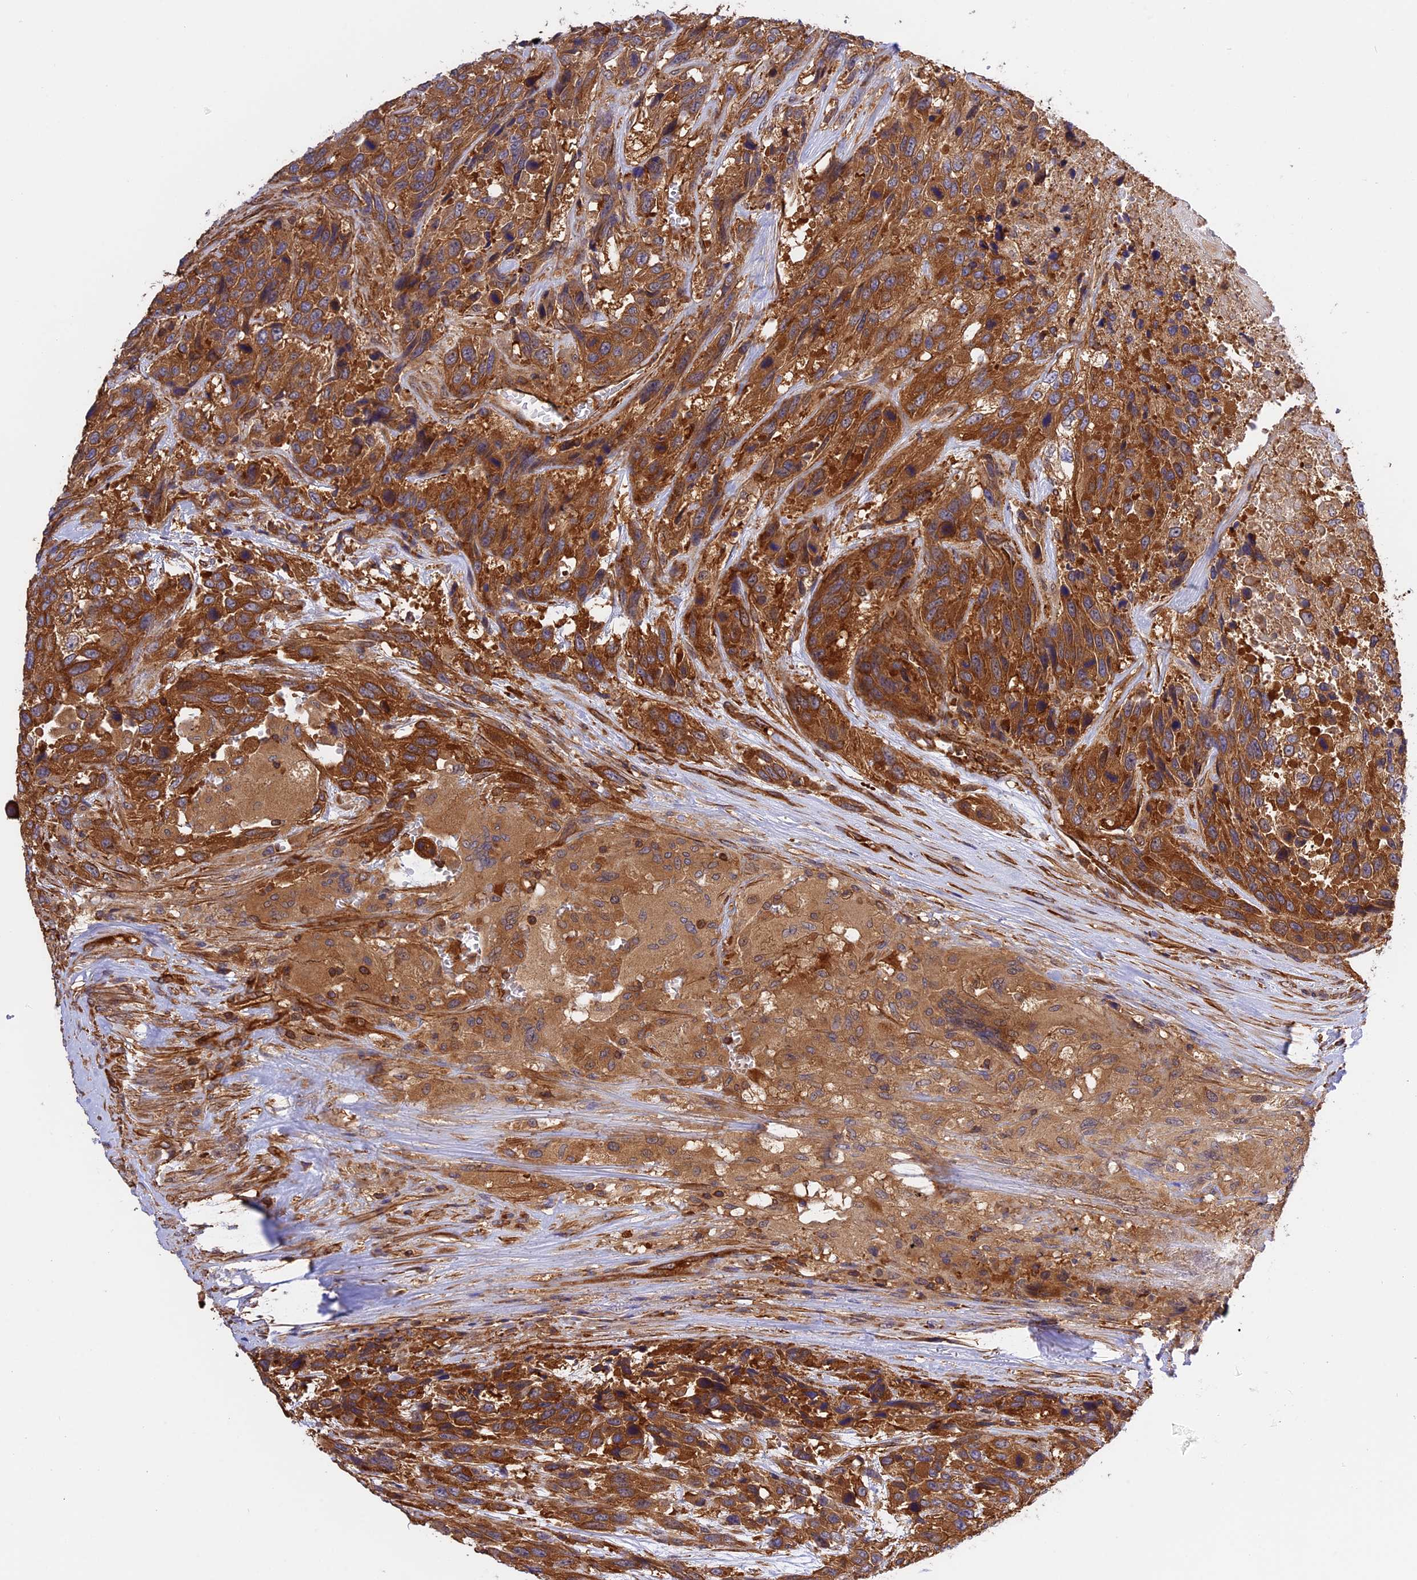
{"staining": {"intensity": "strong", "quantity": ">75%", "location": "cytoplasmic/membranous"}, "tissue": "urothelial cancer", "cell_type": "Tumor cells", "image_type": "cancer", "snomed": [{"axis": "morphology", "description": "Urothelial carcinoma, High grade"}, {"axis": "topography", "description": "Urinary bladder"}], "caption": "IHC (DAB (3,3'-diaminobenzidine)) staining of human urothelial carcinoma (high-grade) reveals strong cytoplasmic/membranous protein staining in about >75% of tumor cells.", "gene": "C5orf22", "patient": {"sex": "female", "age": 70}}